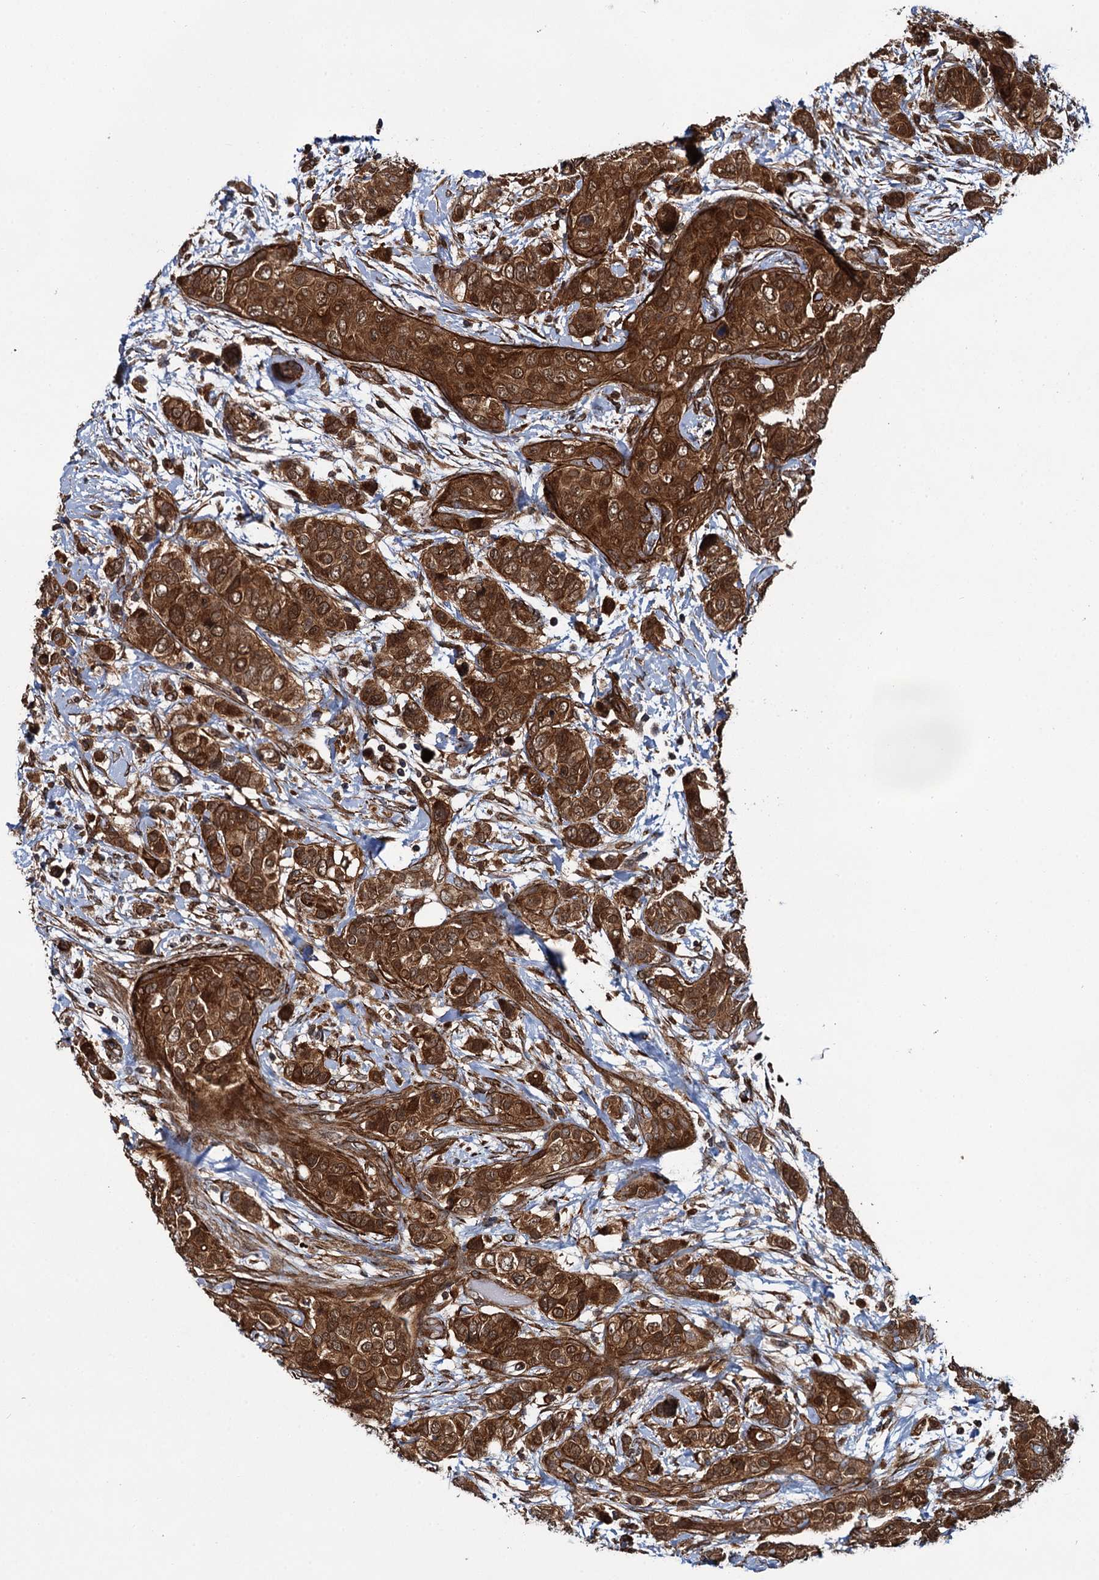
{"staining": {"intensity": "strong", "quantity": ">75%", "location": "cytoplasmic/membranous,nuclear"}, "tissue": "breast cancer", "cell_type": "Tumor cells", "image_type": "cancer", "snomed": [{"axis": "morphology", "description": "Lobular carcinoma"}, {"axis": "topography", "description": "Breast"}], "caption": "Immunohistochemistry of human breast cancer shows high levels of strong cytoplasmic/membranous and nuclear expression in approximately >75% of tumor cells. (Stains: DAB (3,3'-diaminobenzidine) in brown, nuclei in blue, Microscopy: brightfield microscopy at high magnification).", "gene": "ZFYVE19", "patient": {"sex": "female", "age": 51}}